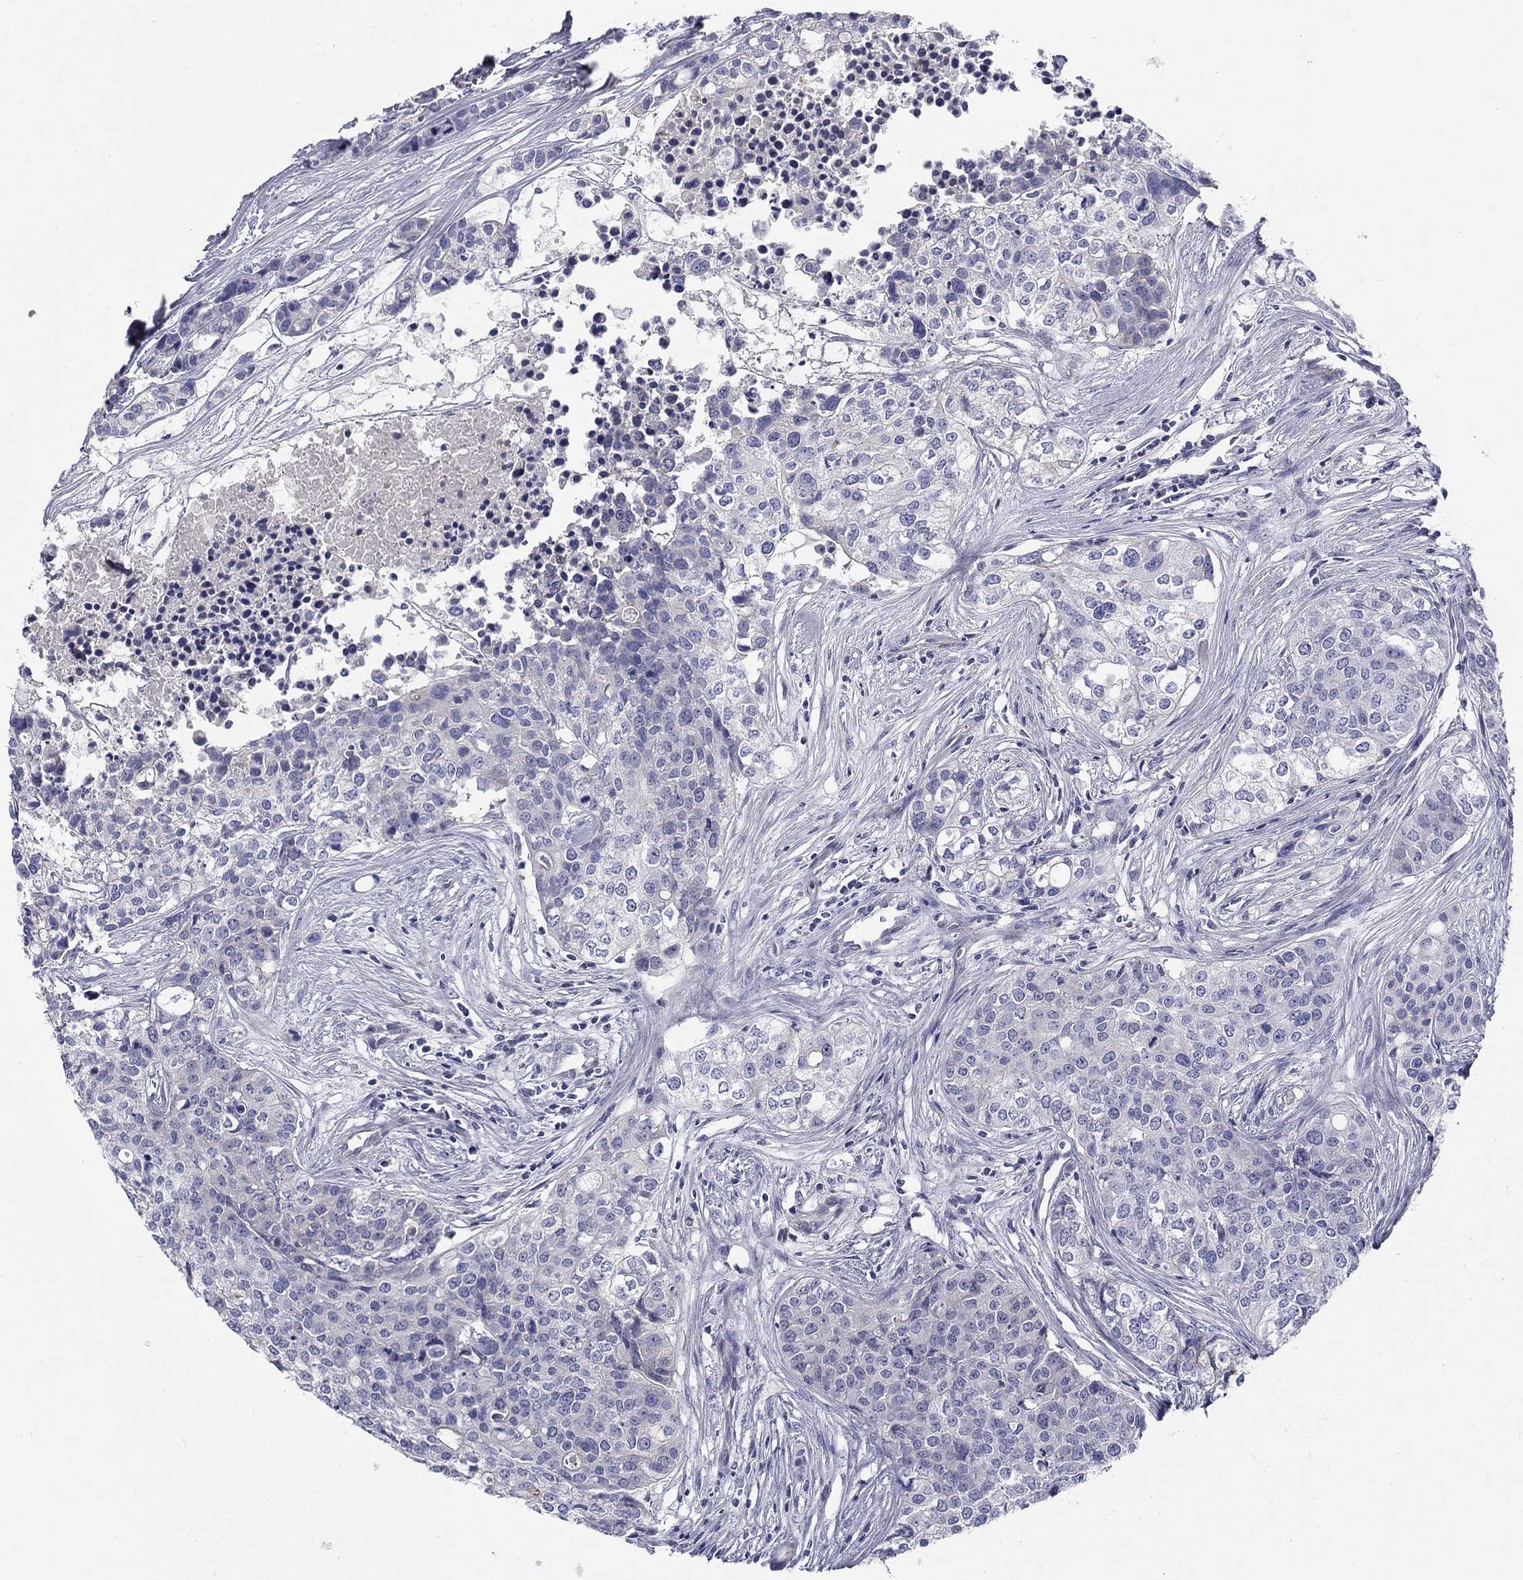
{"staining": {"intensity": "negative", "quantity": "none", "location": "none"}, "tissue": "carcinoid", "cell_type": "Tumor cells", "image_type": "cancer", "snomed": [{"axis": "morphology", "description": "Carcinoid, malignant, NOS"}, {"axis": "topography", "description": "Colon"}], "caption": "There is no significant staining in tumor cells of carcinoid.", "gene": "CPLX4", "patient": {"sex": "male", "age": 81}}